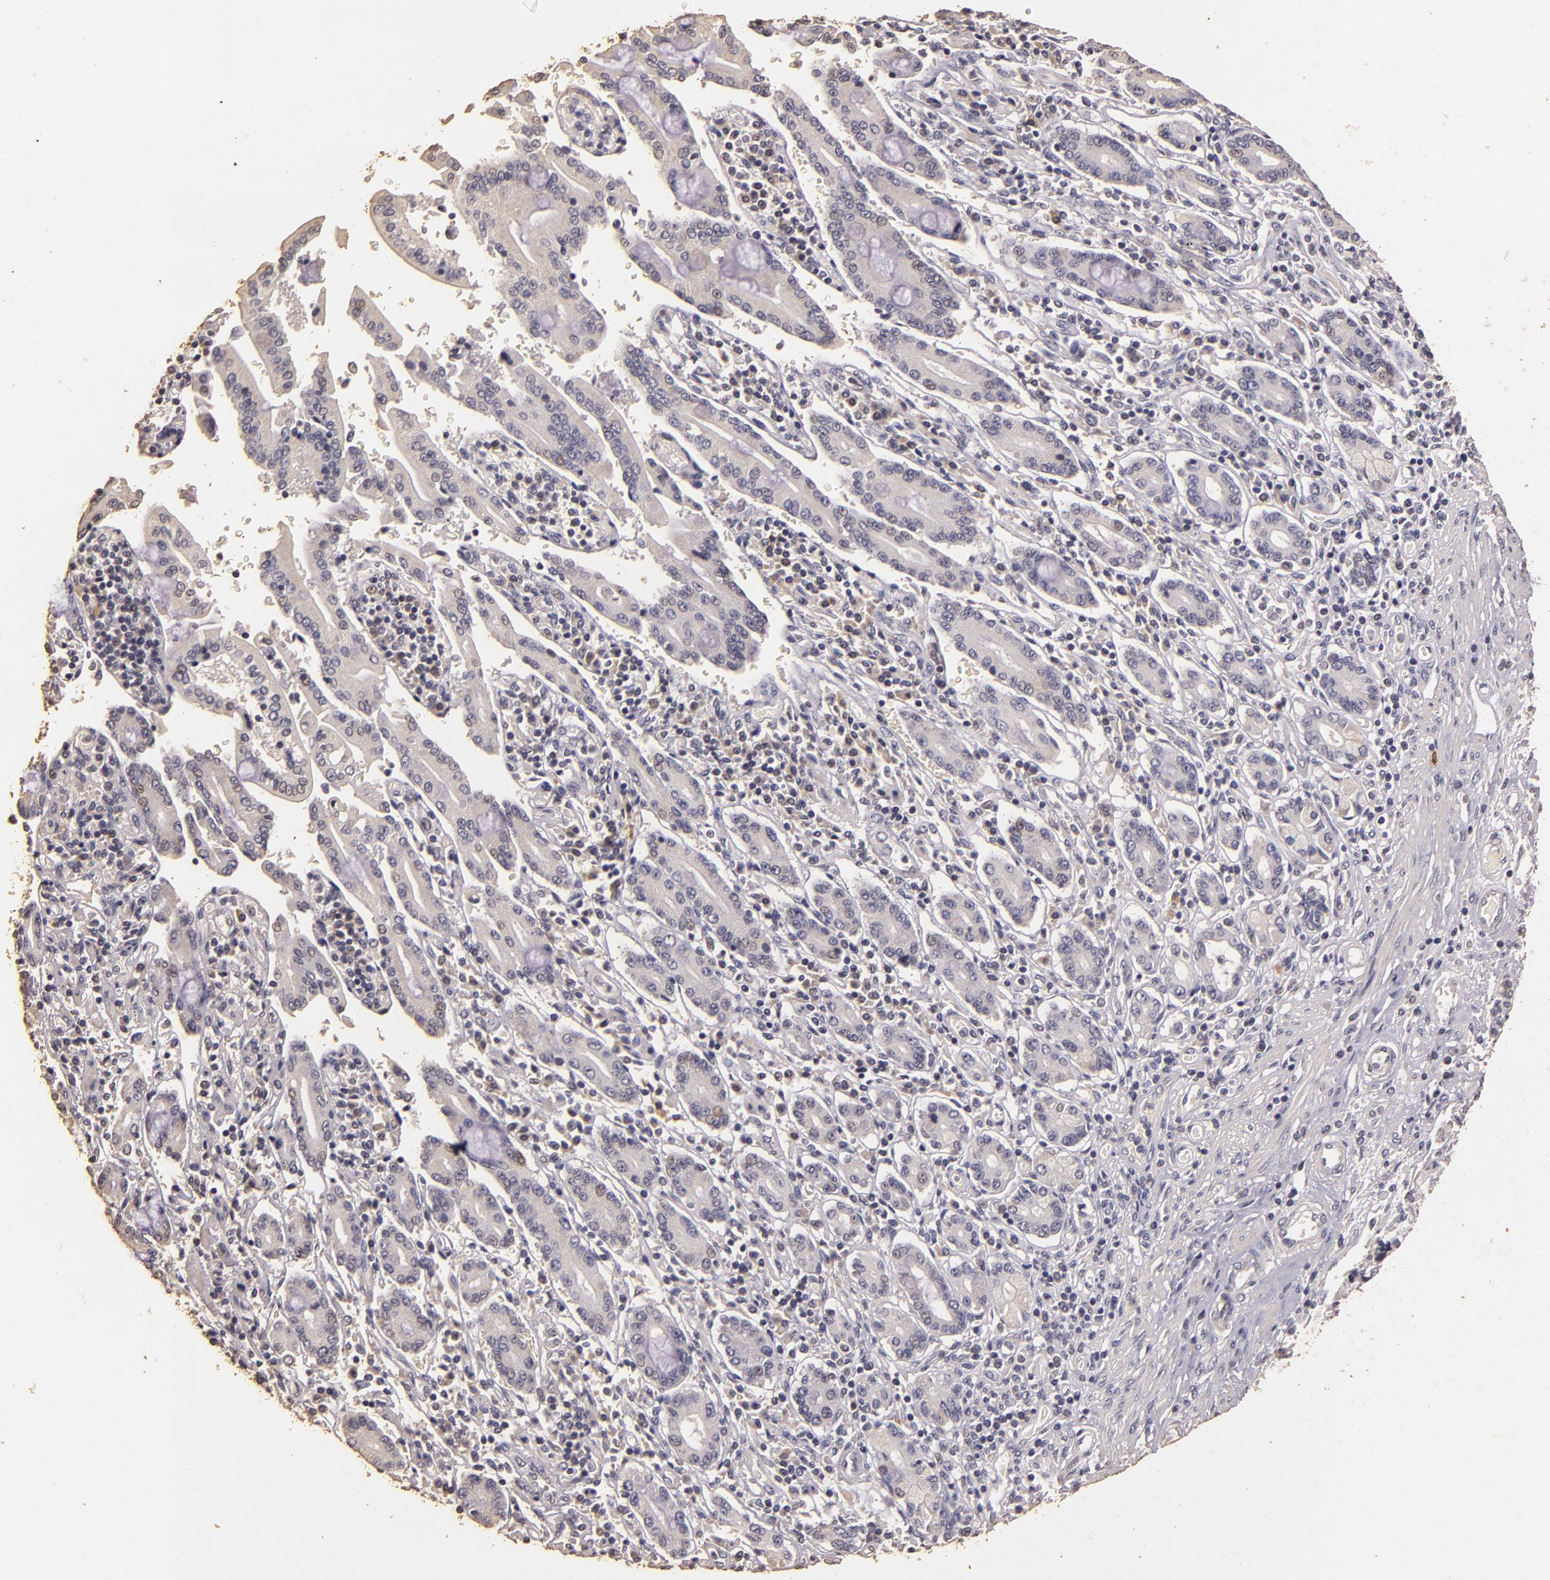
{"staining": {"intensity": "negative", "quantity": "none", "location": "none"}, "tissue": "pancreatic cancer", "cell_type": "Tumor cells", "image_type": "cancer", "snomed": [{"axis": "morphology", "description": "Adenocarcinoma, NOS"}, {"axis": "topography", "description": "Pancreas"}], "caption": "Adenocarcinoma (pancreatic) stained for a protein using immunohistochemistry (IHC) shows no staining tumor cells.", "gene": "BCL2L13", "patient": {"sex": "female", "age": 57}}